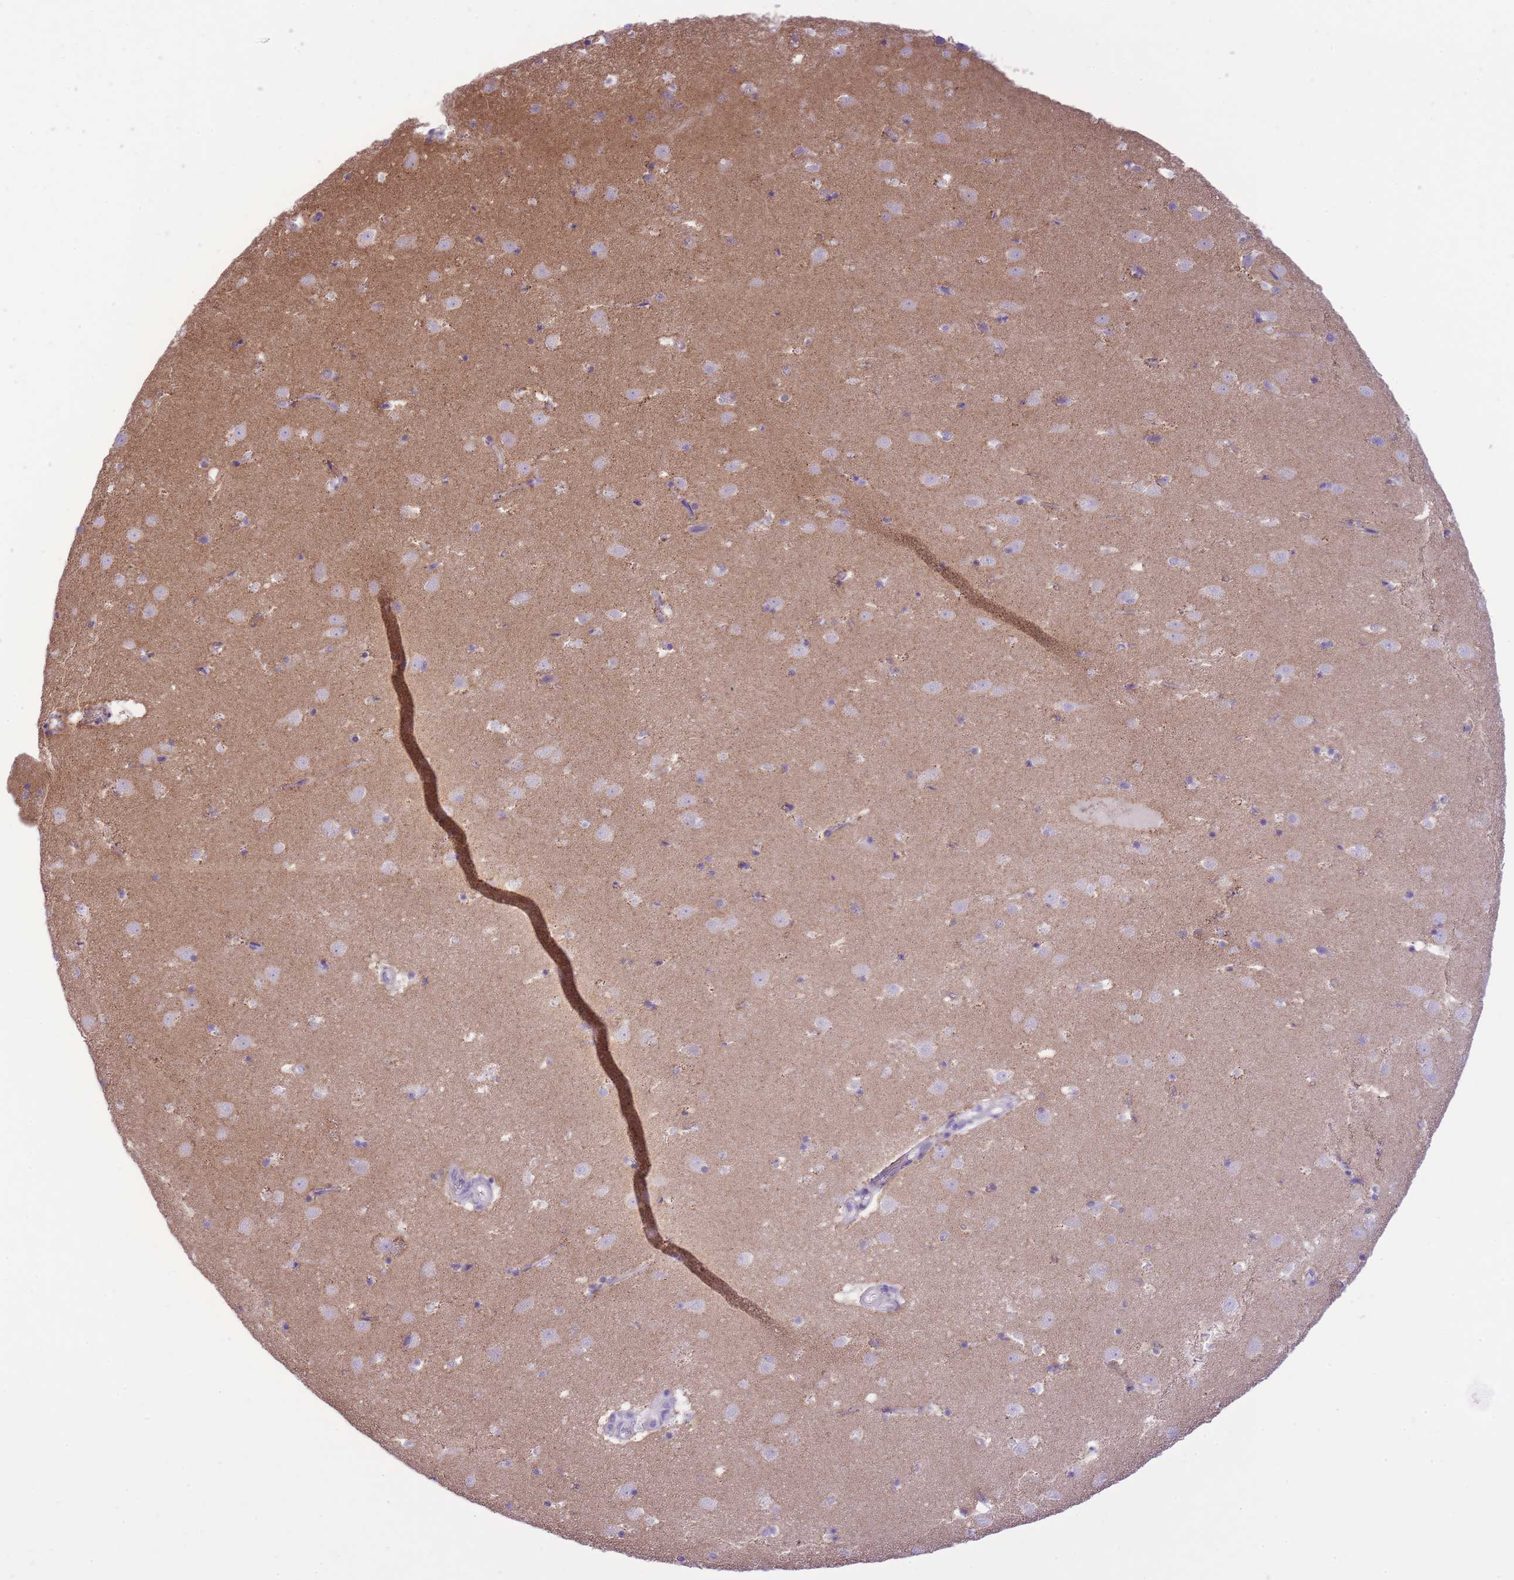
{"staining": {"intensity": "negative", "quantity": "none", "location": "none"}, "tissue": "caudate", "cell_type": "Glial cells", "image_type": "normal", "snomed": [{"axis": "morphology", "description": "Normal tissue, NOS"}, {"axis": "topography", "description": "Lateral ventricle wall"}], "caption": "IHC of unremarkable caudate reveals no positivity in glial cells. The staining is performed using DAB brown chromogen with nuclei counter-stained in using hematoxylin.", "gene": "MEIOSIN", "patient": {"sex": "male", "age": 58}}